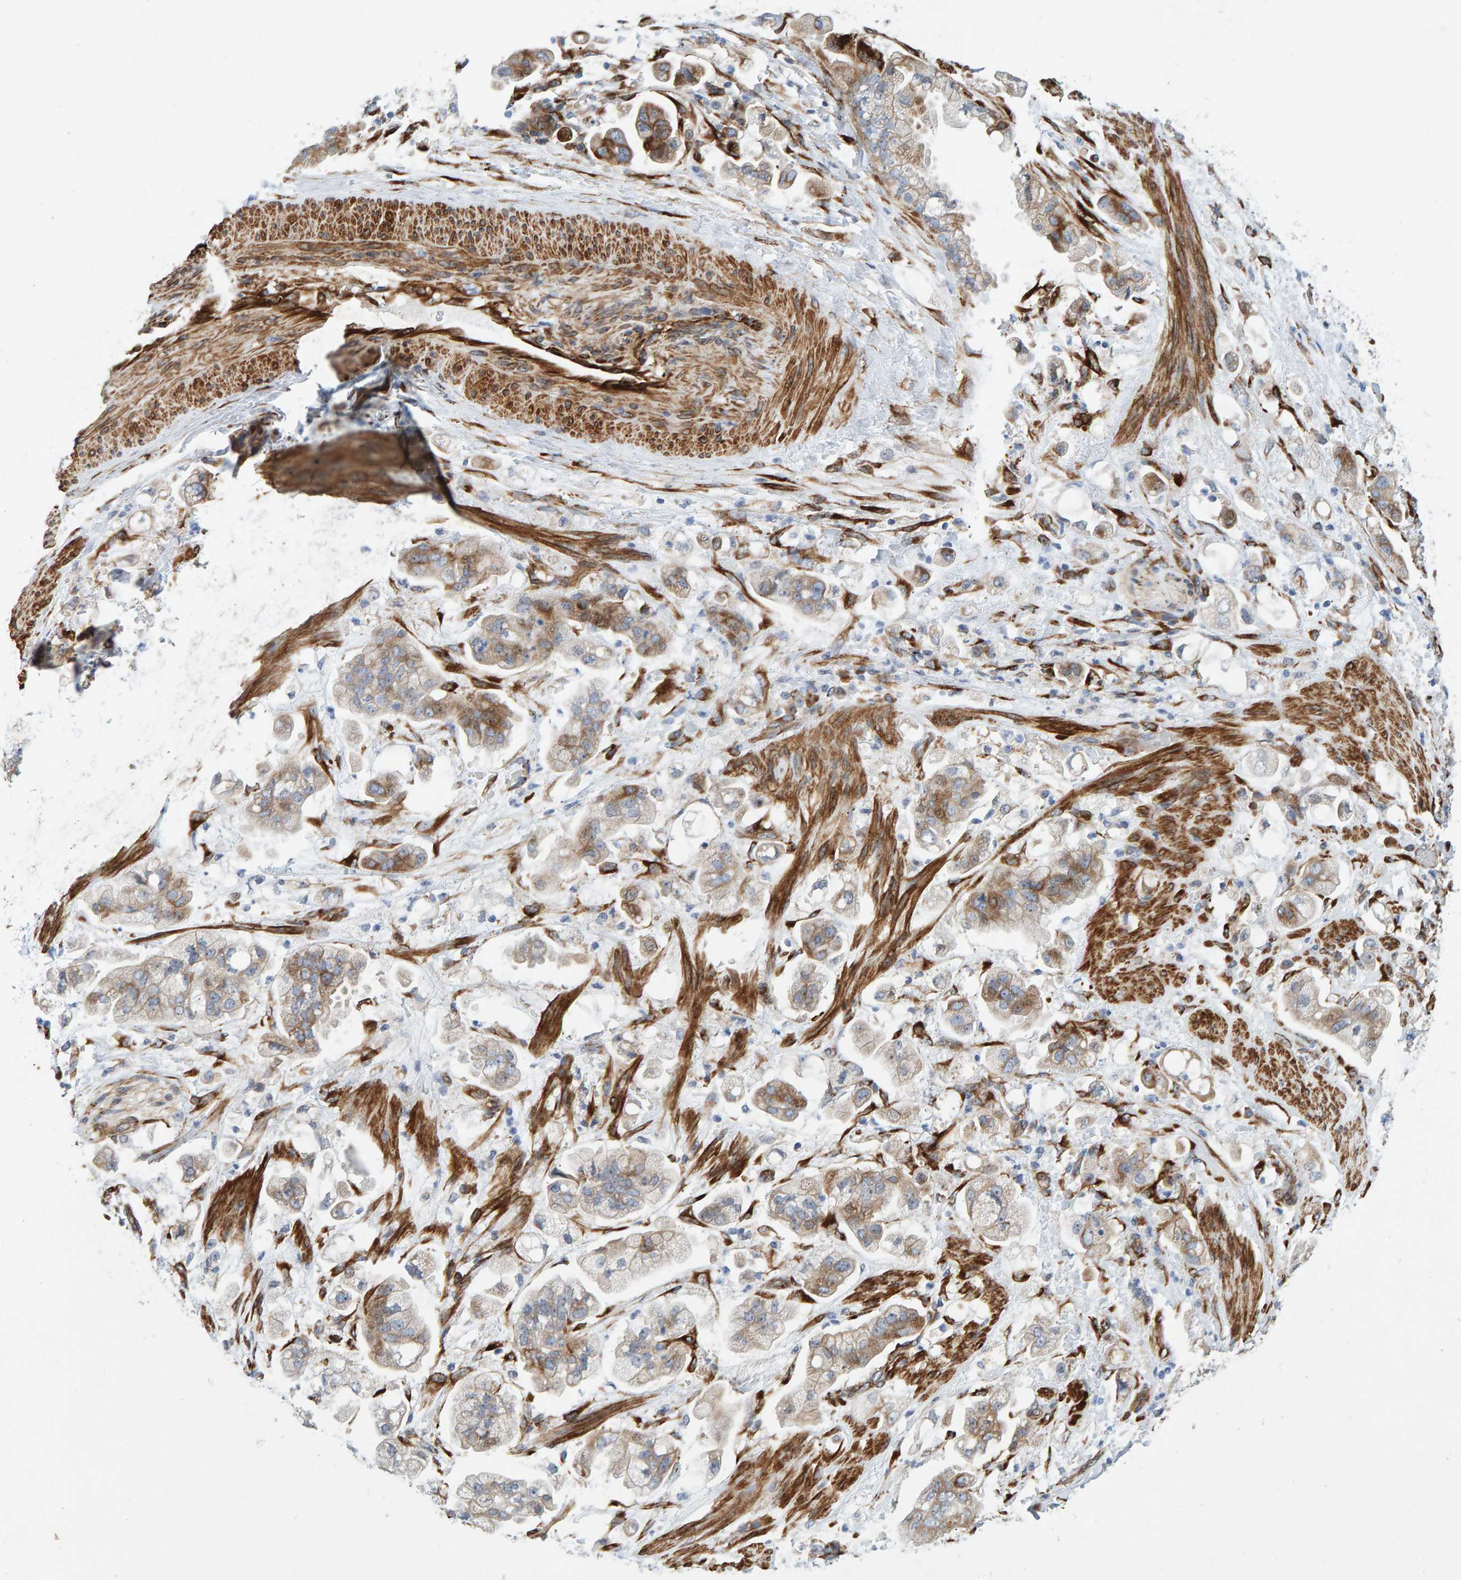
{"staining": {"intensity": "moderate", "quantity": "<25%", "location": "cytoplasmic/membranous"}, "tissue": "stomach cancer", "cell_type": "Tumor cells", "image_type": "cancer", "snomed": [{"axis": "morphology", "description": "Adenocarcinoma, NOS"}, {"axis": "topography", "description": "Stomach"}], "caption": "Tumor cells display moderate cytoplasmic/membranous staining in about <25% of cells in stomach cancer. The protein of interest is shown in brown color, while the nuclei are stained blue.", "gene": "MMP16", "patient": {"sex": "male", "age": 62}}